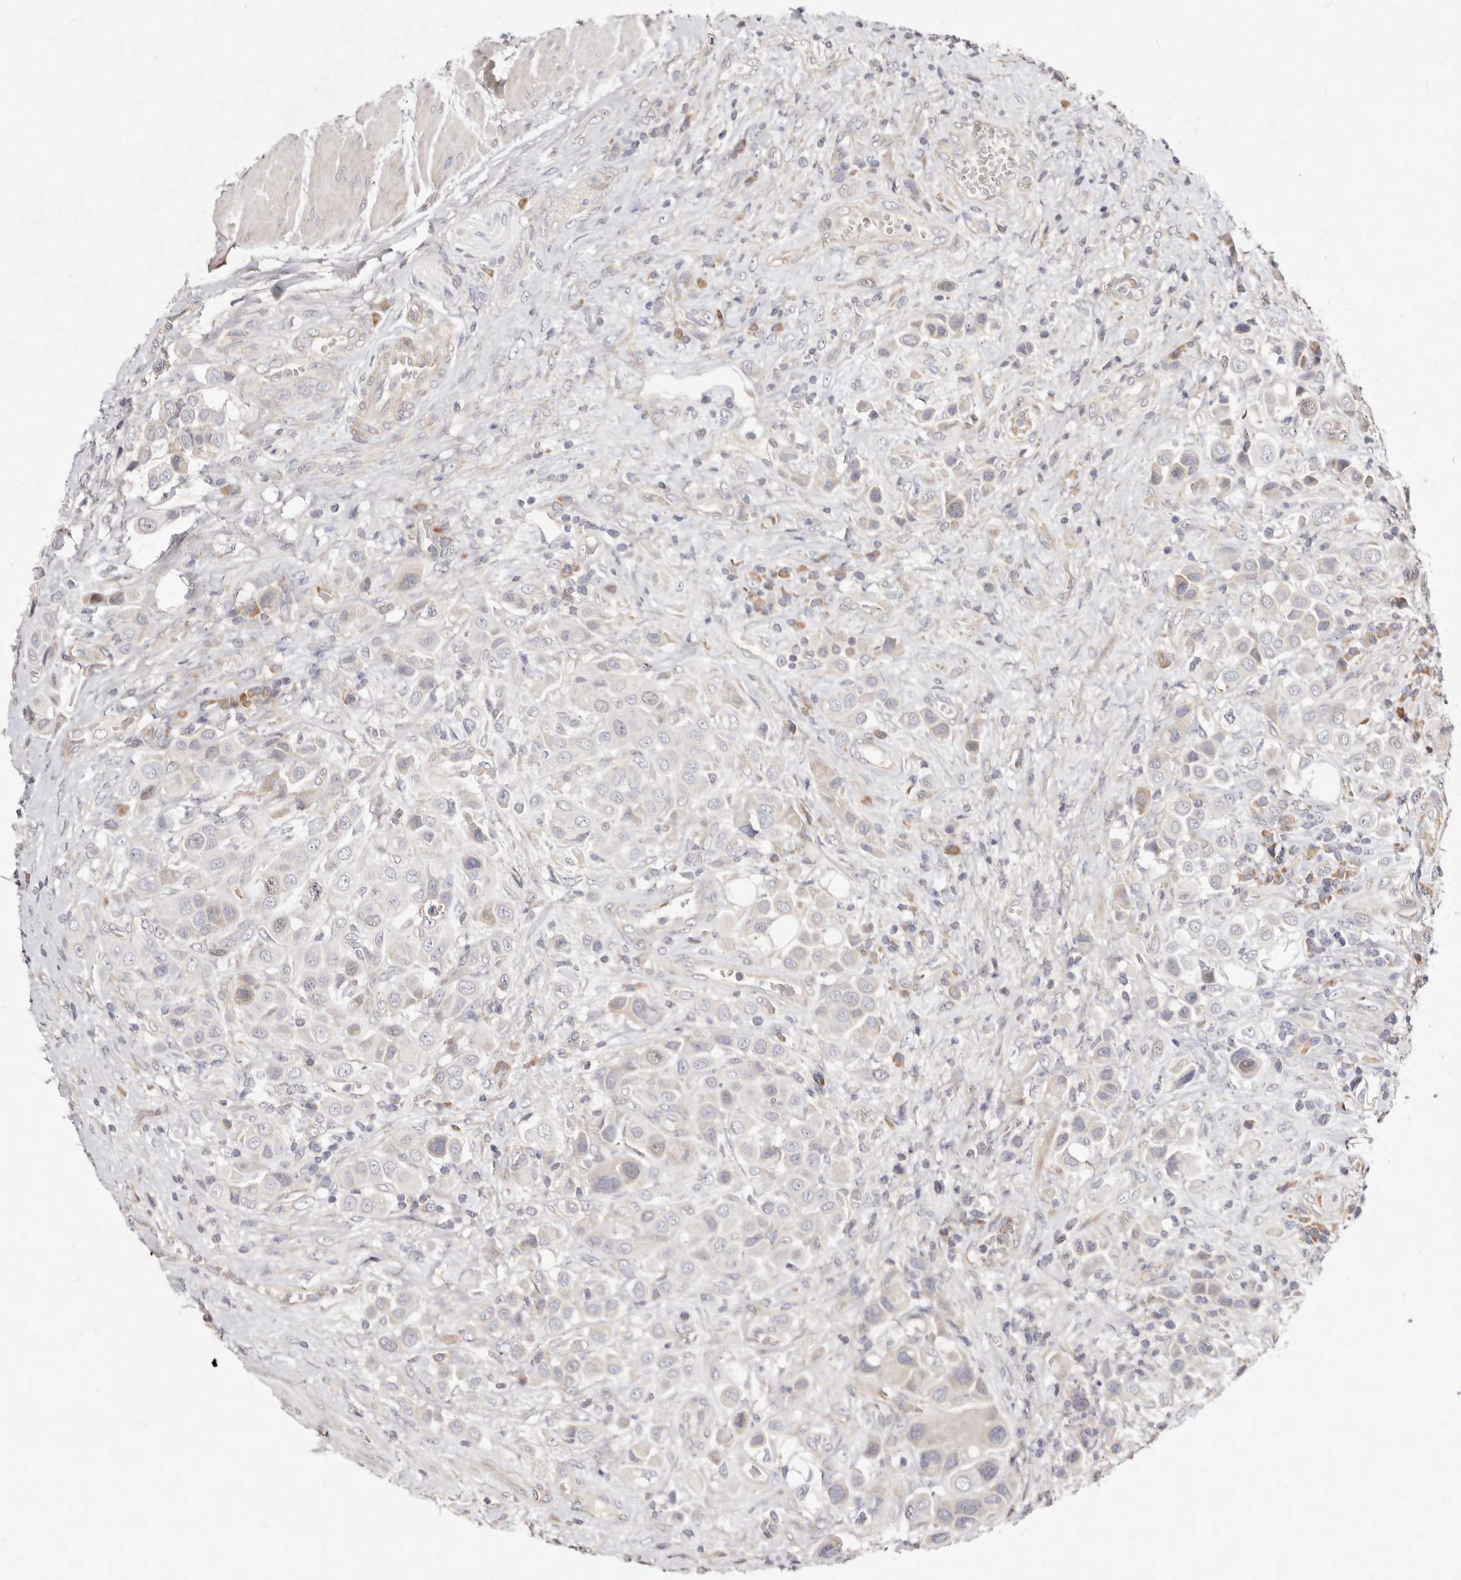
{"staining": {"intensity": "weak", "quantity": "<25%", "location": "cytoplasmic/membranous"}, "tissue": "urothelial cancer", "cell_type": "Tumor cells", "image_type": "cancer", "snomed": [{"axis": "morphology", "description": "Urothelial carcinoma, High grade"}, {"axis": "topography", "description": "Urinary bladder"}], "caption": "This is a photomicrograph of IHC staining of urothelial carcinoma (high-grade), which shows no staining in tumor cells.", "gene": "SLC25A20", "patient": {"sex": "male", "age": 50}}